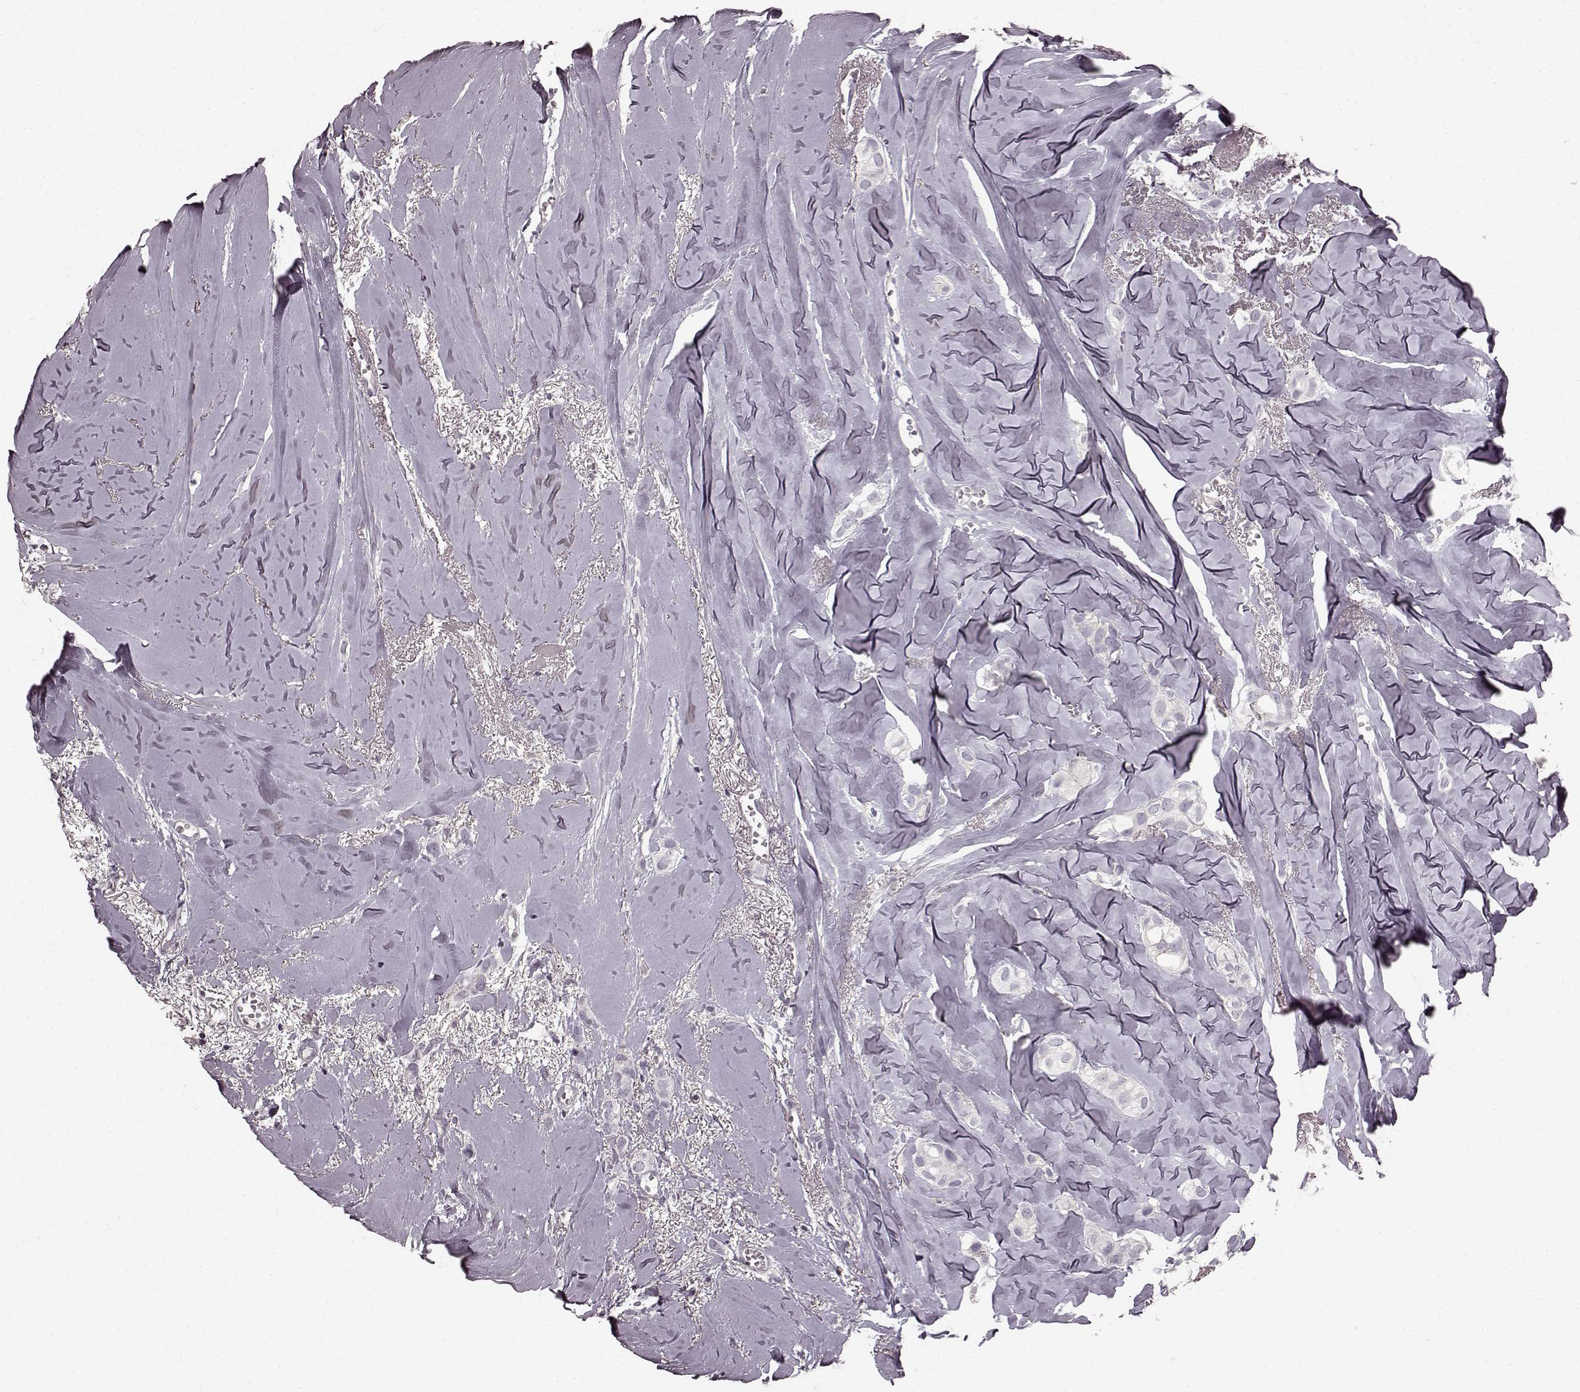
{"staining": {"intensity": "negative", "quantity": "none", "location": "none"}, "tissue": "breast cancer", "cell_type": "Tumor cells", "image_type": "cancer", "snomed": [{"axis": "morphology", "description": "Duct carcinoma"}, {"axis": "topography", "description": "Breast"}], "caption": "Infiltrating ductal carcinoma (breast) was stained to show a protein in brown. There is no significant positivity in tumor cells. (Stains: DAB IHC with hematoxylin counter stain, Microscopy: brightfield microscopy at high magnification).", "gene": "PRKCE", "patient": {"sex": "female", "age": 85}}